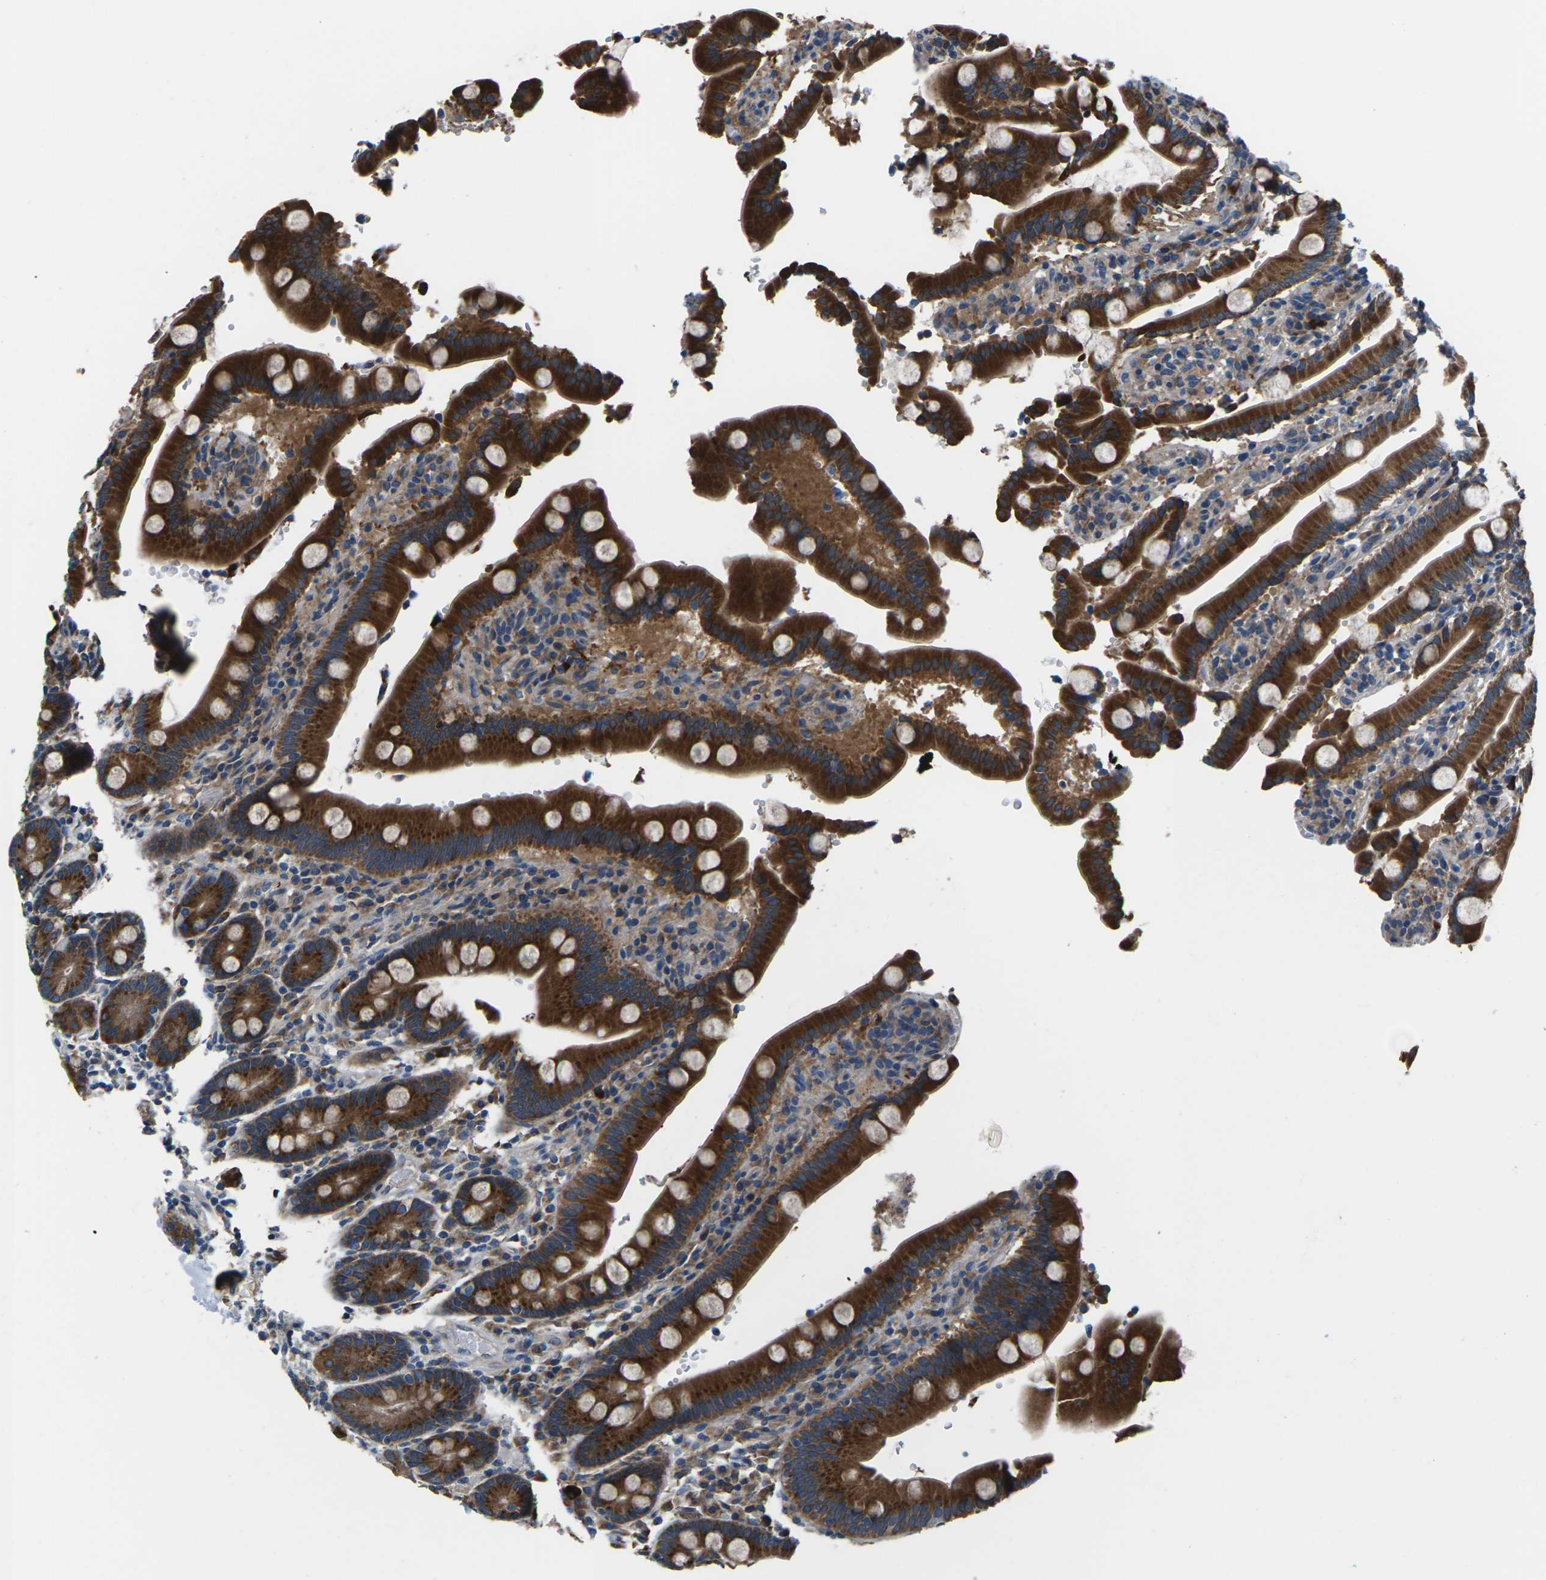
{"staining": {"intensity": "strong", "quantity": ">75%", "location": "cytoplasmic/membranous"}, "tissue": "duodenum", "cell_type": "Glandular cells", "image_type": "normal", "snomed": [{"axis": "morphology", "description": "Normal tissue, NOS"}, {"axis": "topography", "description": "Small intestine, NOS"}], "caption": "High-magnification brightfield microscopy of normal duodenum stained with DAB (3,3'-diaminobenzidine) (brown) and counterstained with hematoxylin (blue). glandular cells exhibit strong cytoplasmic/membranous positivity is identified in about>75% of cells.", "gene": "GABRP", "patient": {"sex": "female", "age": 71}}